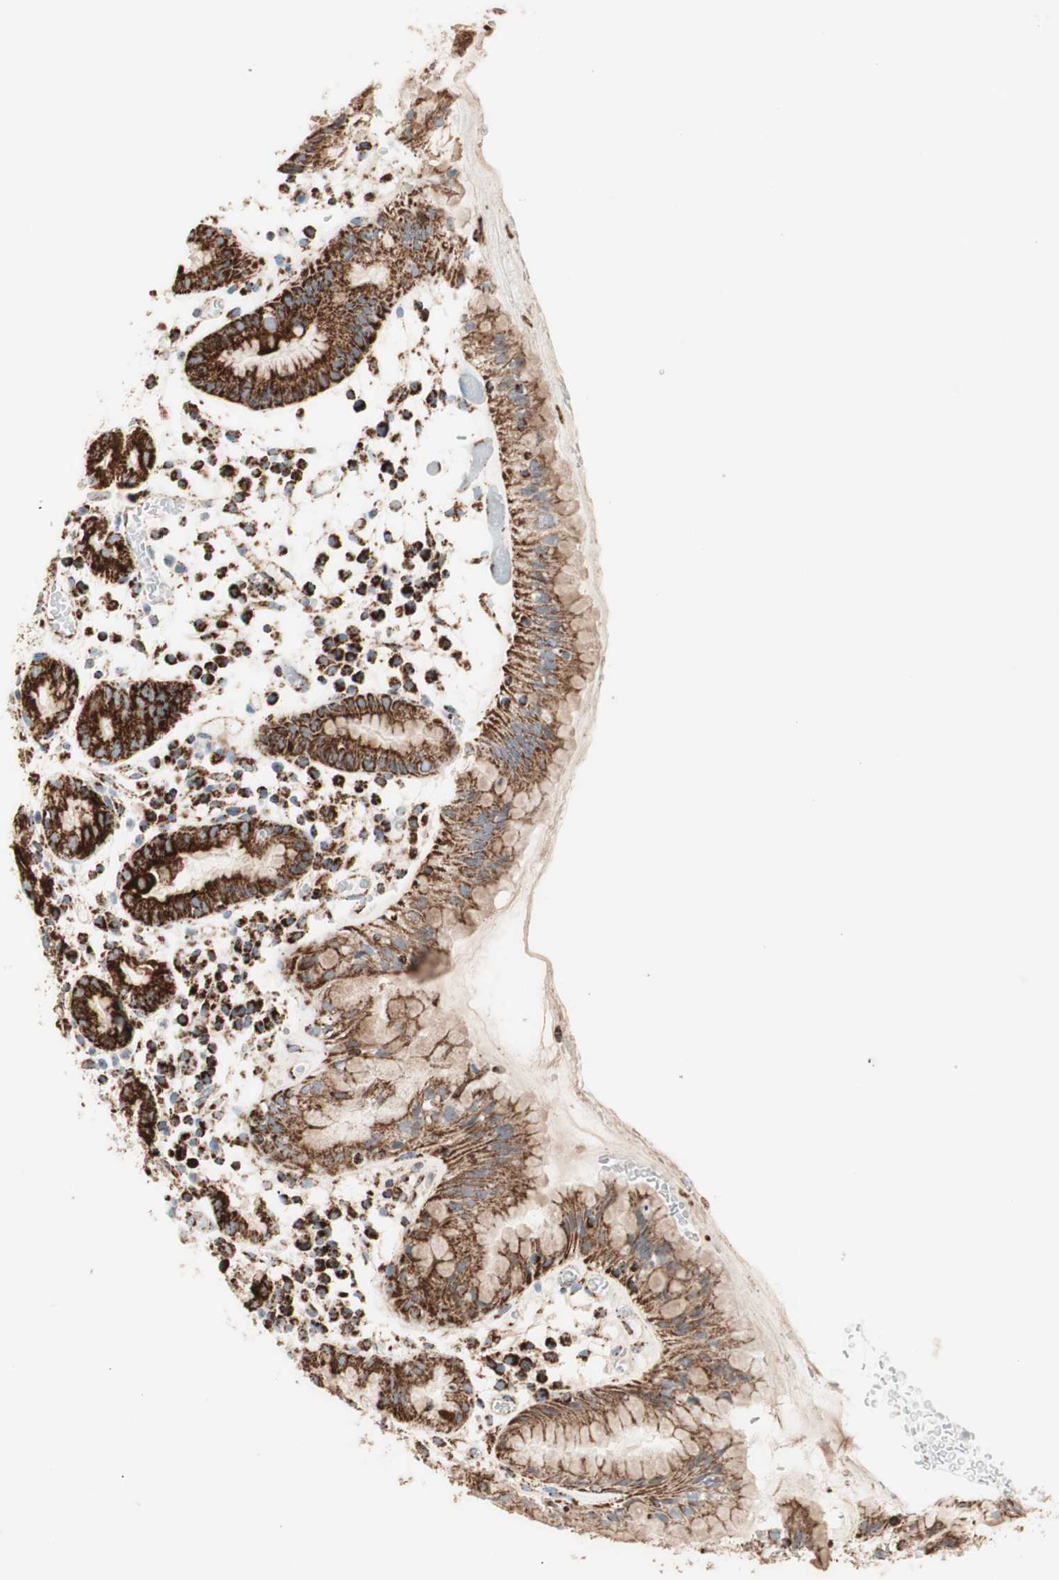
{"staining": {"intensity": "strong", "quantity": ">75%", "location": "cytoplasmic/membranous"}, "tissue": "stomach", "cell_type": "Glandular cells", "image_type": "normal", "snomed": [{"axis": "morphology", "description": "Normal tissue, NOS"}, {"axis": "topography", "description": "Stomach"}, {"axis": "topography", "description": "Stomach, lower"}], "caption": "An image of stomach stained for a protein demonstrates strong cytoplasmic/membranous brown staining in glandular cells. The protein is stained brown, and the nuclei are stained in blue (DAB (3,3'-diaminobenzidine) IHC with brightfield microscopy, high magnification).", "gene": "TOMM20", "patient": {"sex": "female", "age": 75}}